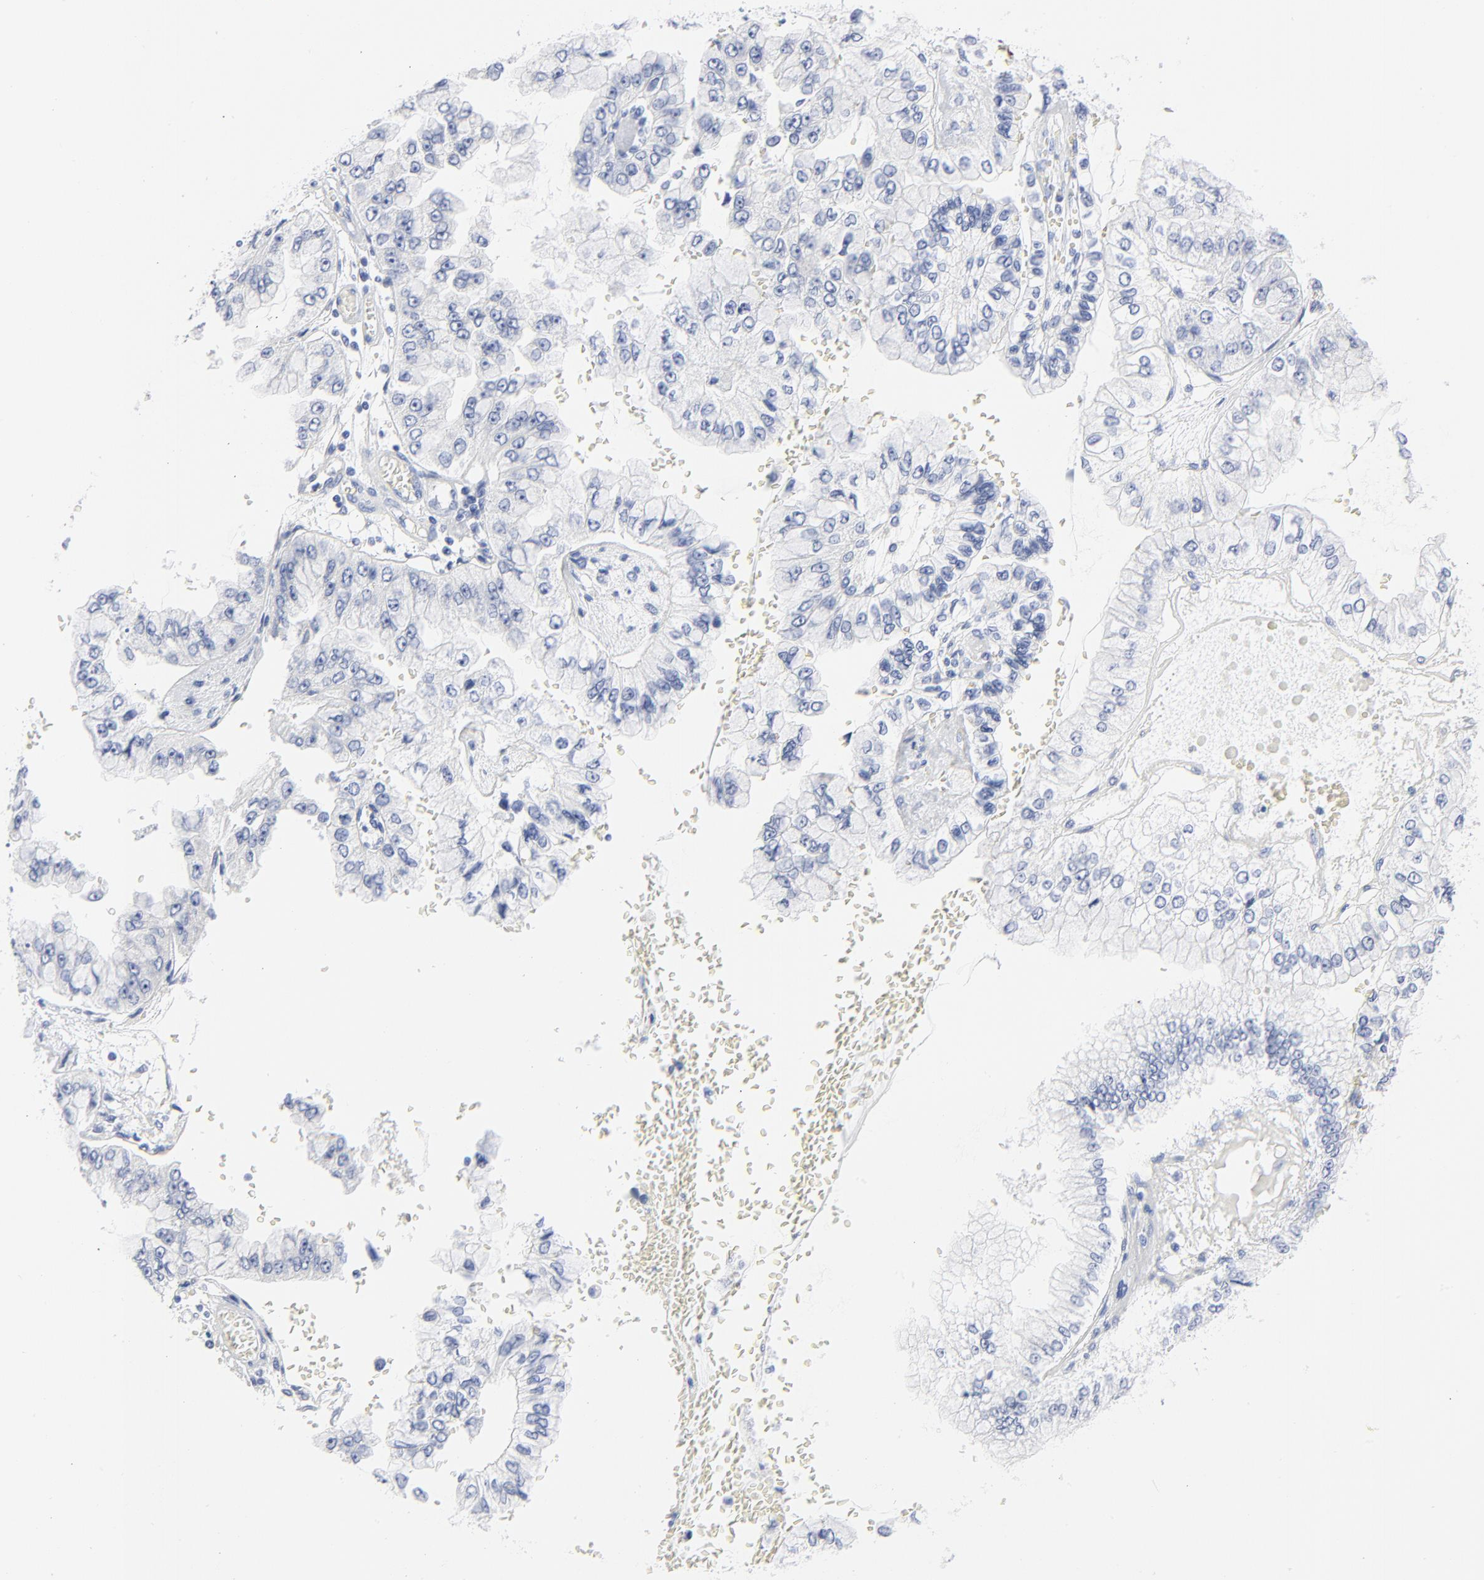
{"staining": {"intensity": "negative", "quantity": "none", "location": "none"}, "tissue": "liver cancer", "cell_type": "Tumor cells", "image_type": "cancer", "snomed": [{"axis": "morphology", "description": "Cholangiocarcinoma"}, {"axis": "topography", "description": "Liver"}], "caption": "Protein analysis of liver cancer (cholangiocarcinoma) displays no significant staining in tumor cells.", "gene": "STAT2", "patient": {"sex": "female", "age": 79}}